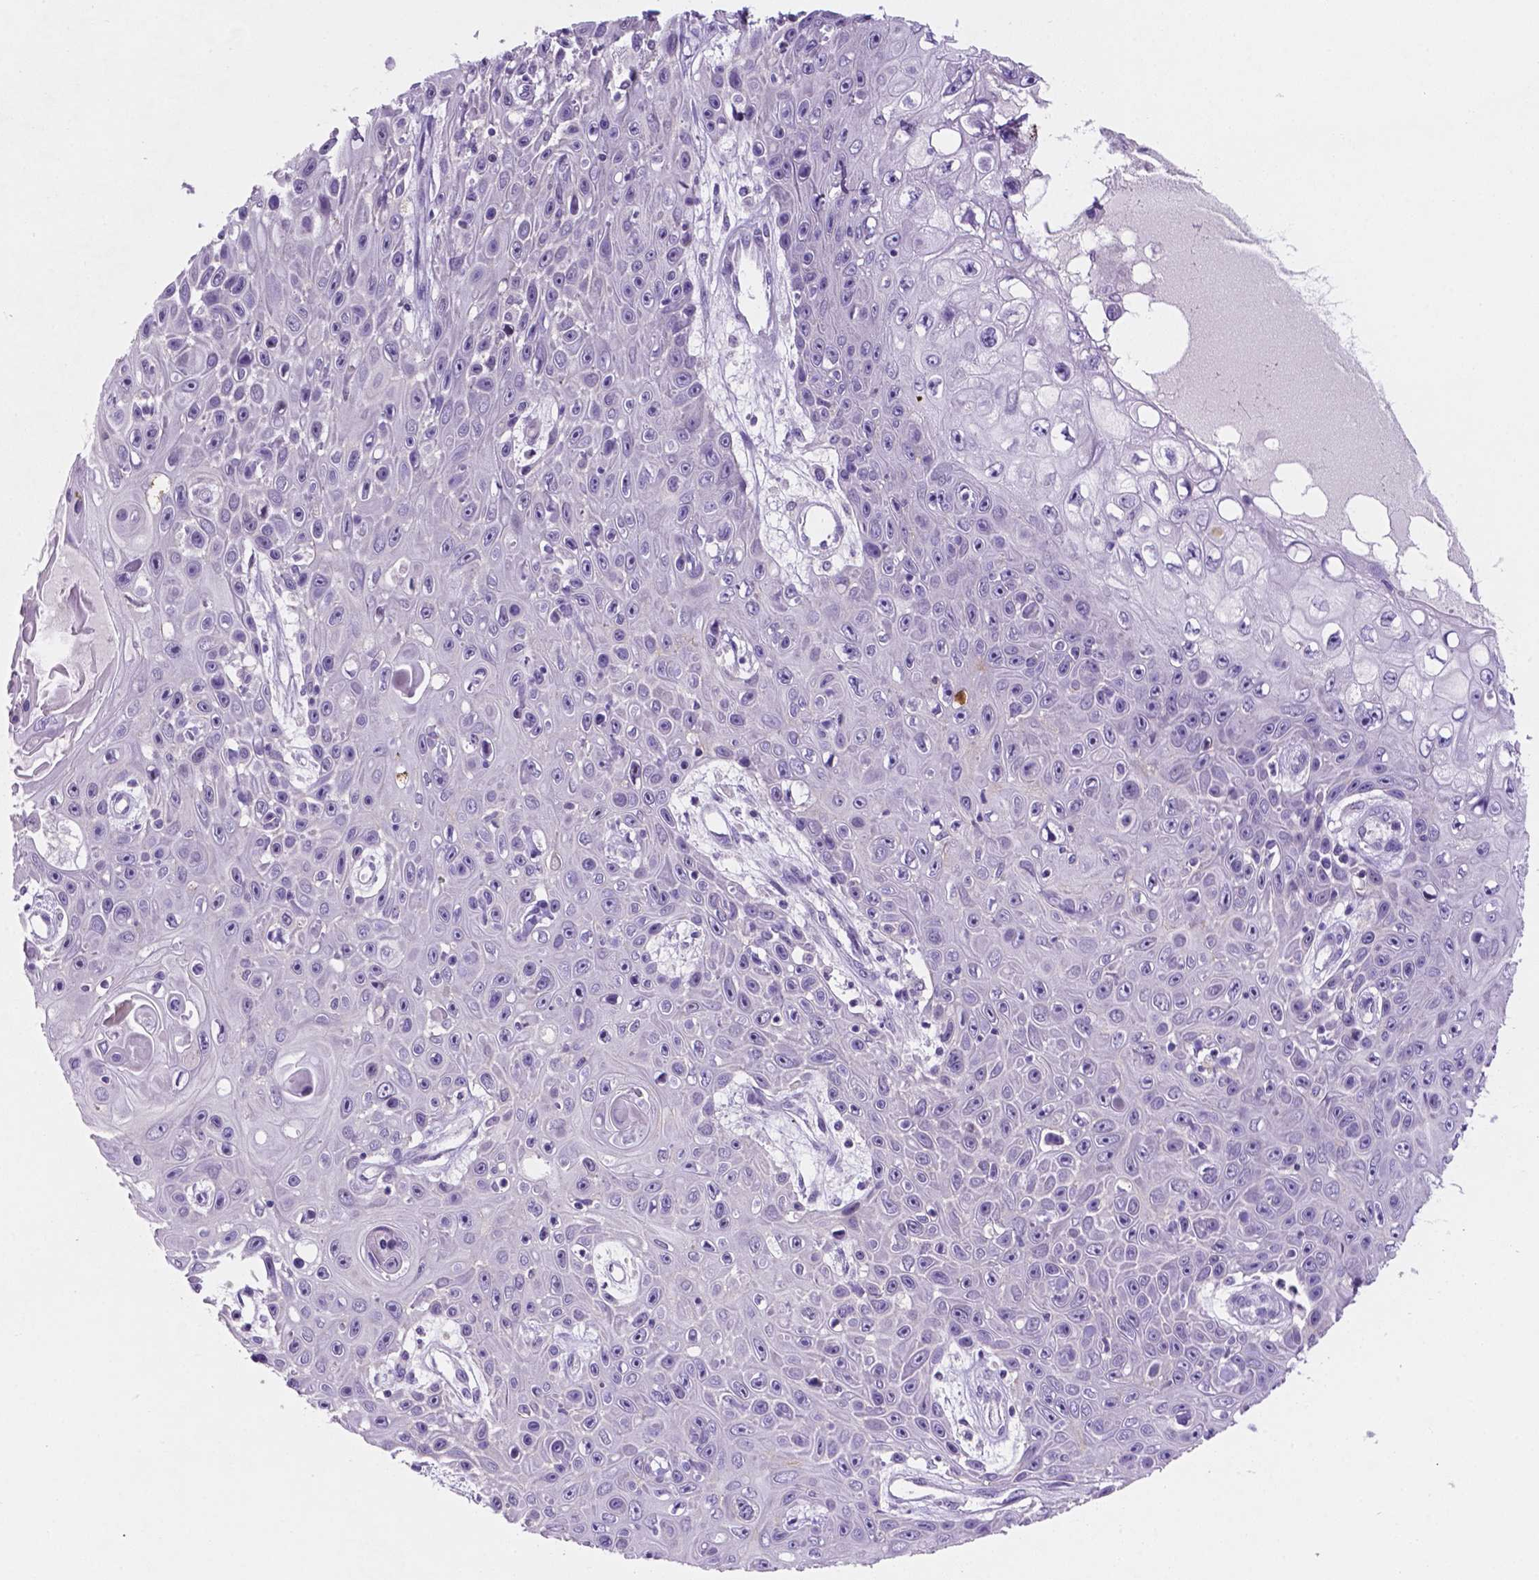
{"staining": {"intensity": "negative", "quantity": "none", "location": "none"}, "tissue": "skin cancer", "cell_type": "Tumor cells", "image_type": "cancer", "snomed": [{"axis": "morphology", "description": "Squamous cell carcinoma, NOS"}, {"axis": "topography", "description": "Skin"}], "caption": "Immunohistochemistry image of human skin squamous cell carcinoma stained for a protein (brown), which exhibits no expression in tumor cells.", "gene": "EBLN2", "patient": {"sex": "male", "age": 82}}